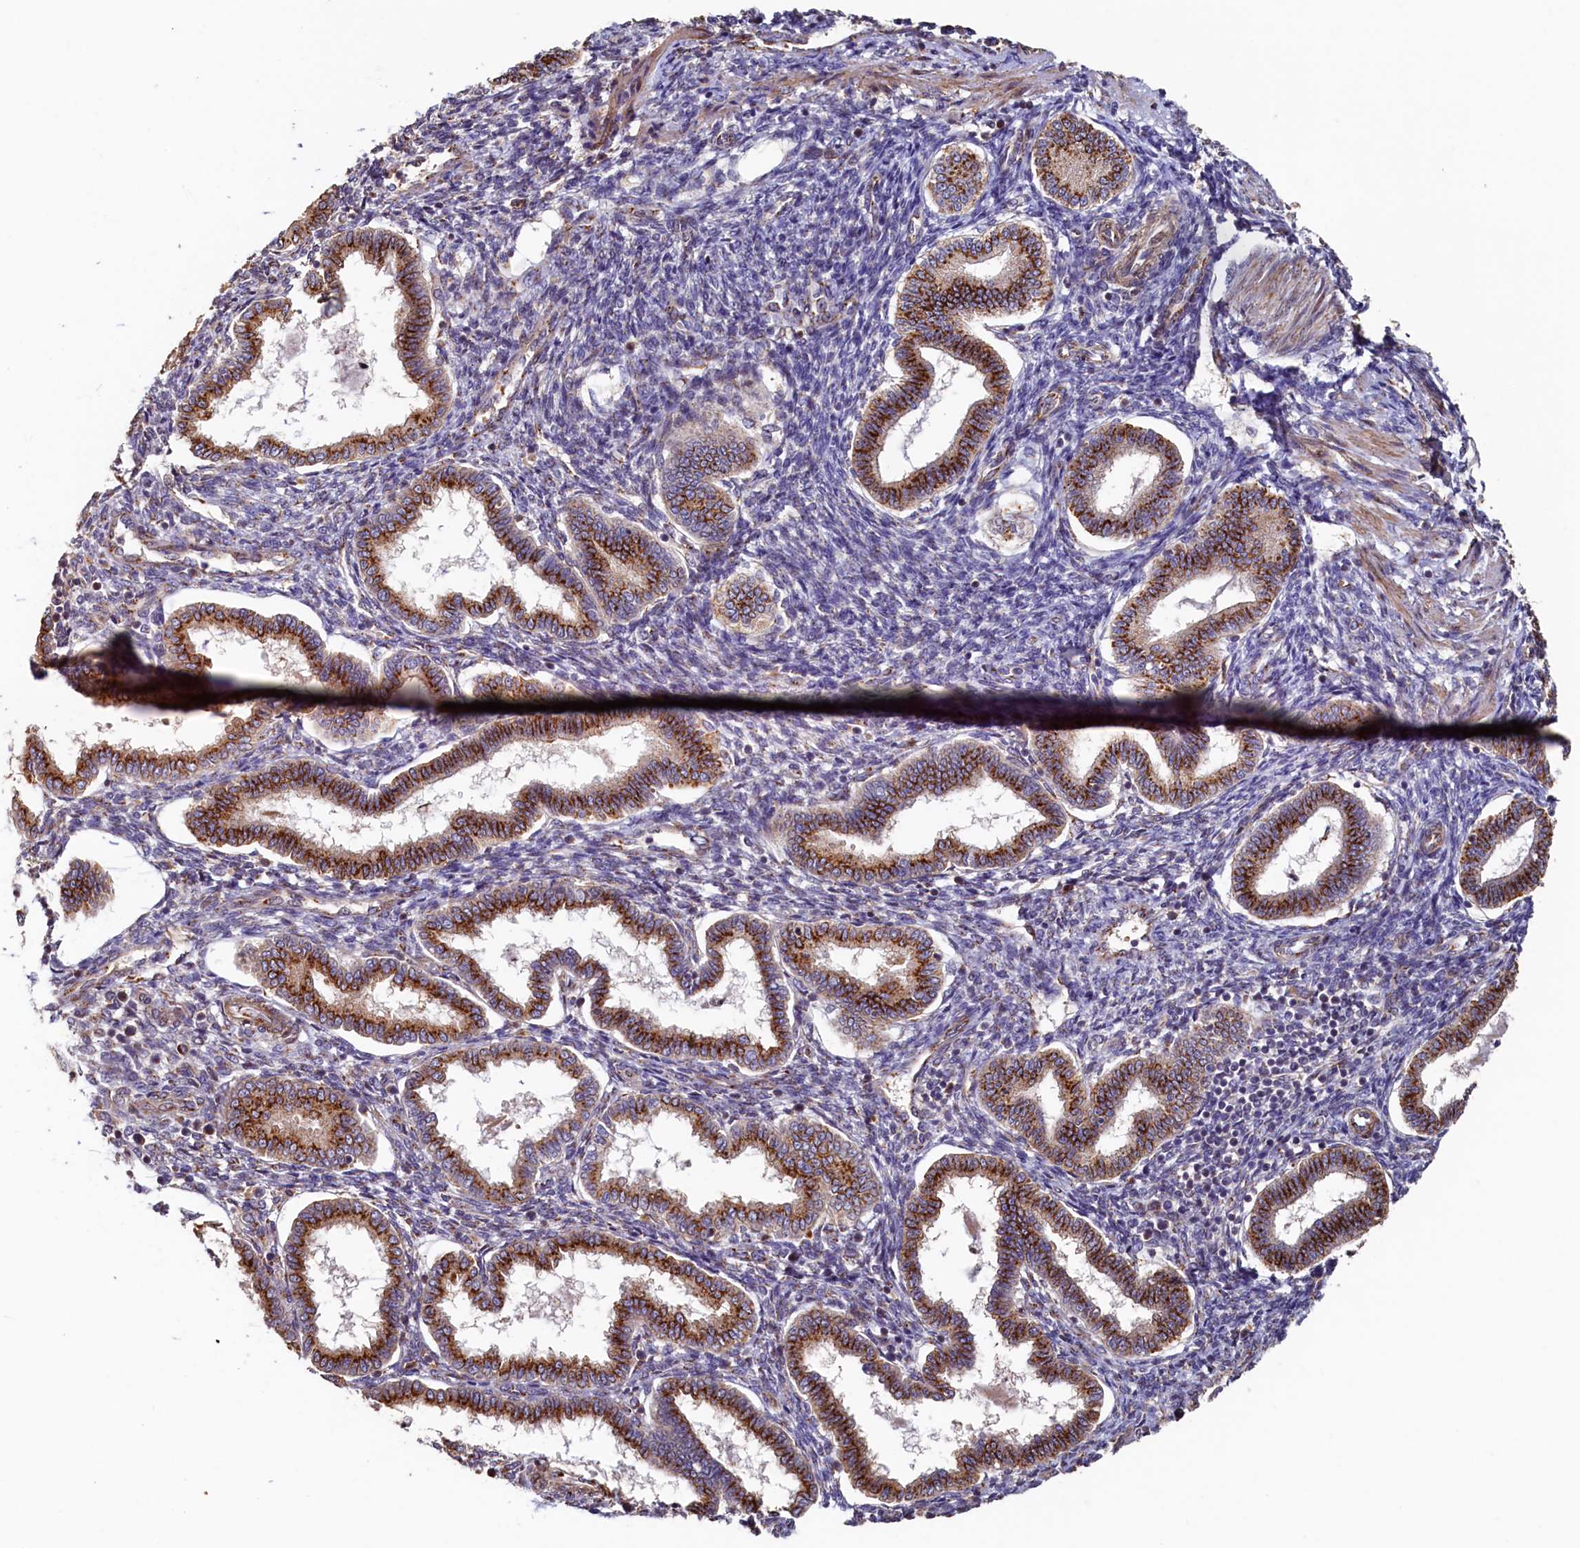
{"staining": {"intensity": "weak", "quantity": "25%-75%", "location": "cytoplasmic/membranous"}, "tissue": "endometrium", "cell_type": "Cells in endometrial stroma", "image_type": "normal", "snomed": [{"axis": "morphology", "description": "Normal tissue, NOS"}, {"axis": "topography", "description": "Endometrium"}], "caption": "Endometrium stained with a protein marker demonstrates weak staining in cells in endometrial stroma.", "gene": "TMEM181", "patient": {"sex": "female", "age": 24}}